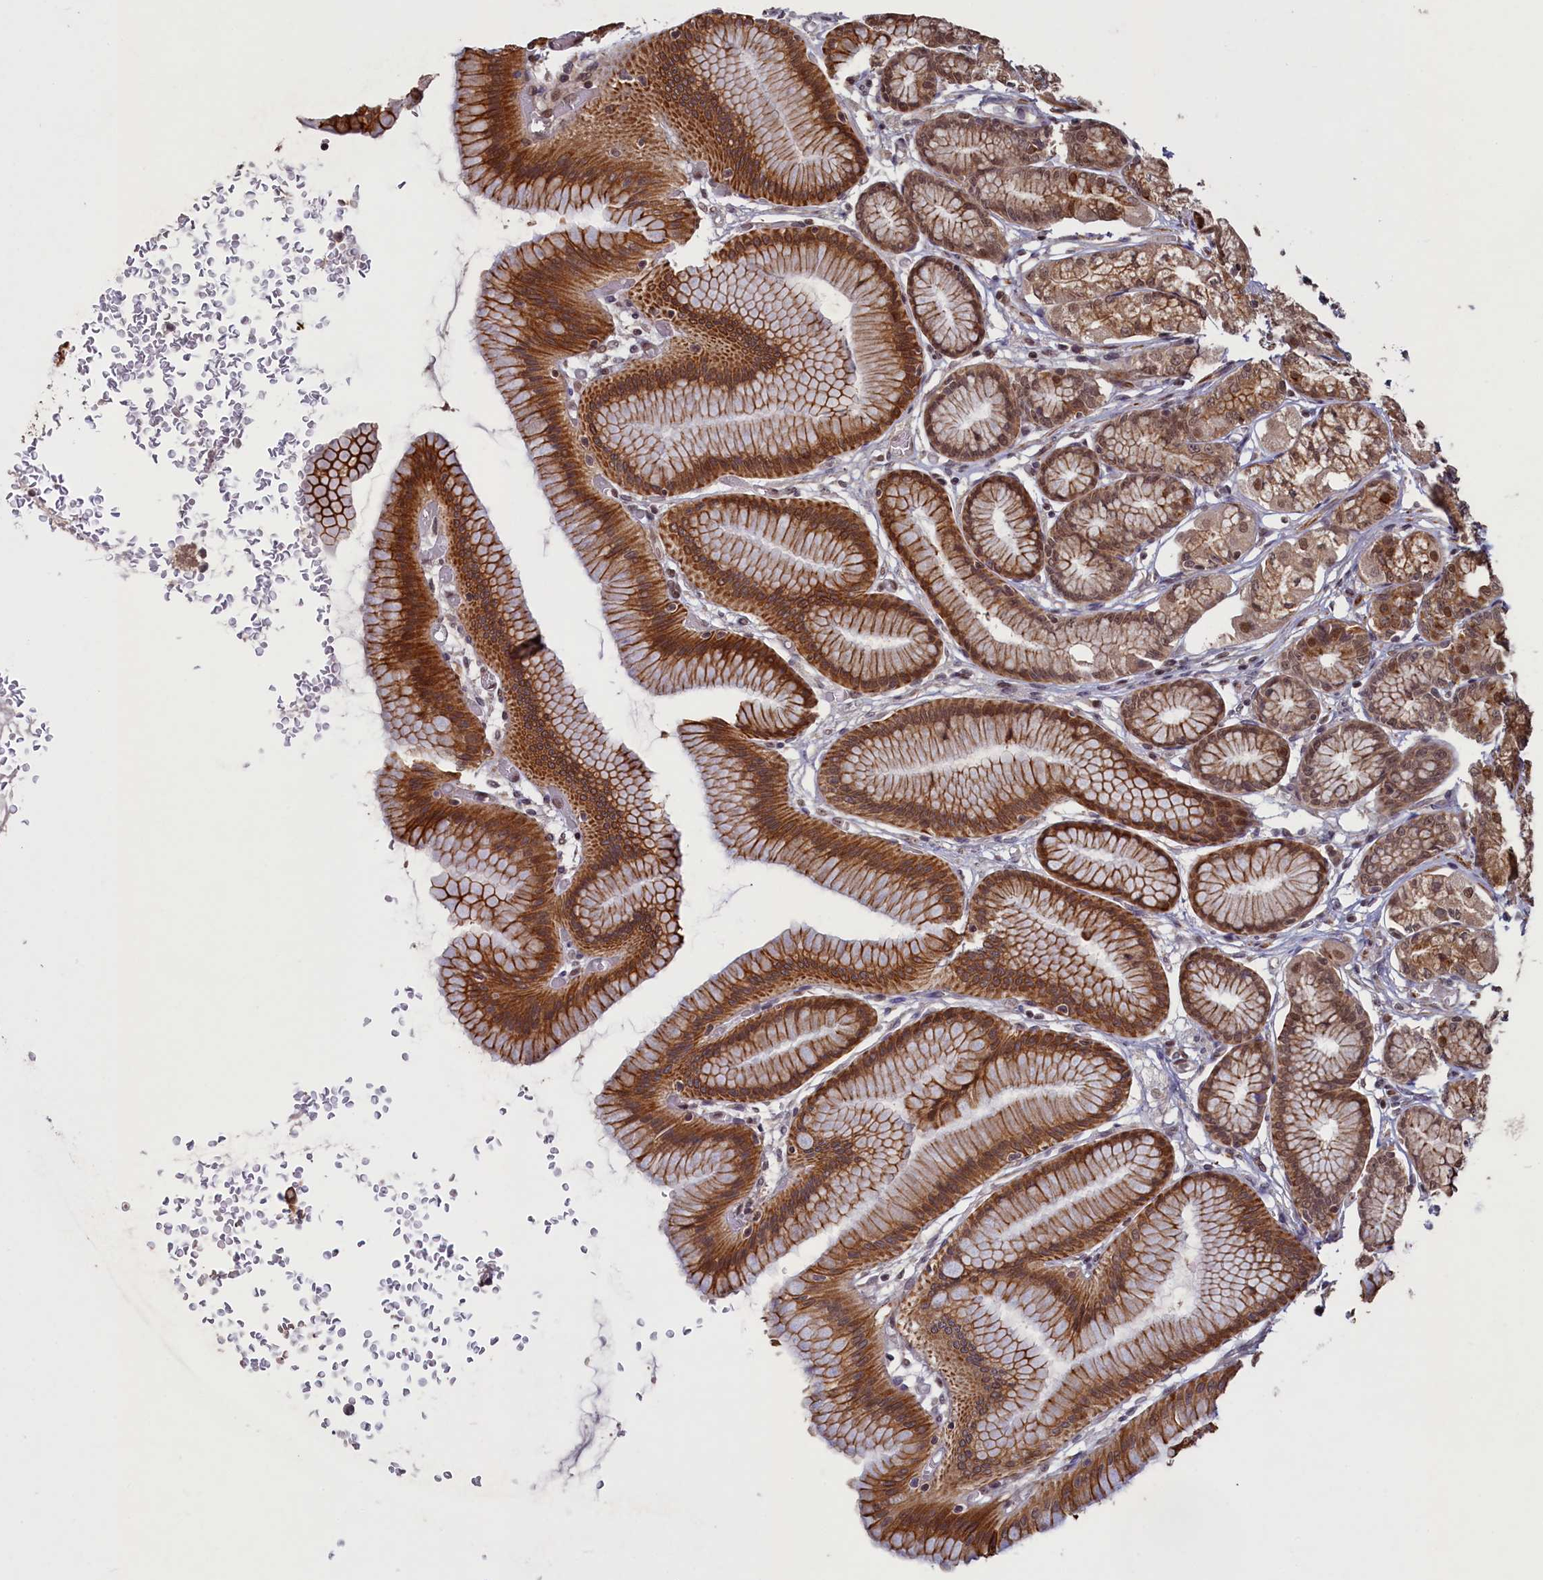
{"staining": {"intensity": "strong", "quantity": ">75%", "location": "cytoplasmic/membranous,nuclear"}, "tissue": "stomach", "cell_type": "Glandular cells", "image_type": "normal", "snomed": [{"axis": "morphology", "description": "Normal tissue, NOS"}, {"axis": "morphology", "description": "Adenocarcinoma, NOS"}, {"axis": "morphology", "description": "Adenocarcinoma, High grade"}, {"axis": "topography", "description": "Stomach, upper"}, {"axis": "topography", "description": "Stomach"}], "caption": "This micrograph demonstrates unremarkable stomach stained with IHC to label a protein in brown. The cytoplasmic/membranous,nuclear of glandular cells show strong positivity for the protein. Nuclei are counter-stained blue.", "gene": "NAE1", "patient": {"sex": "female", "age": 65}}